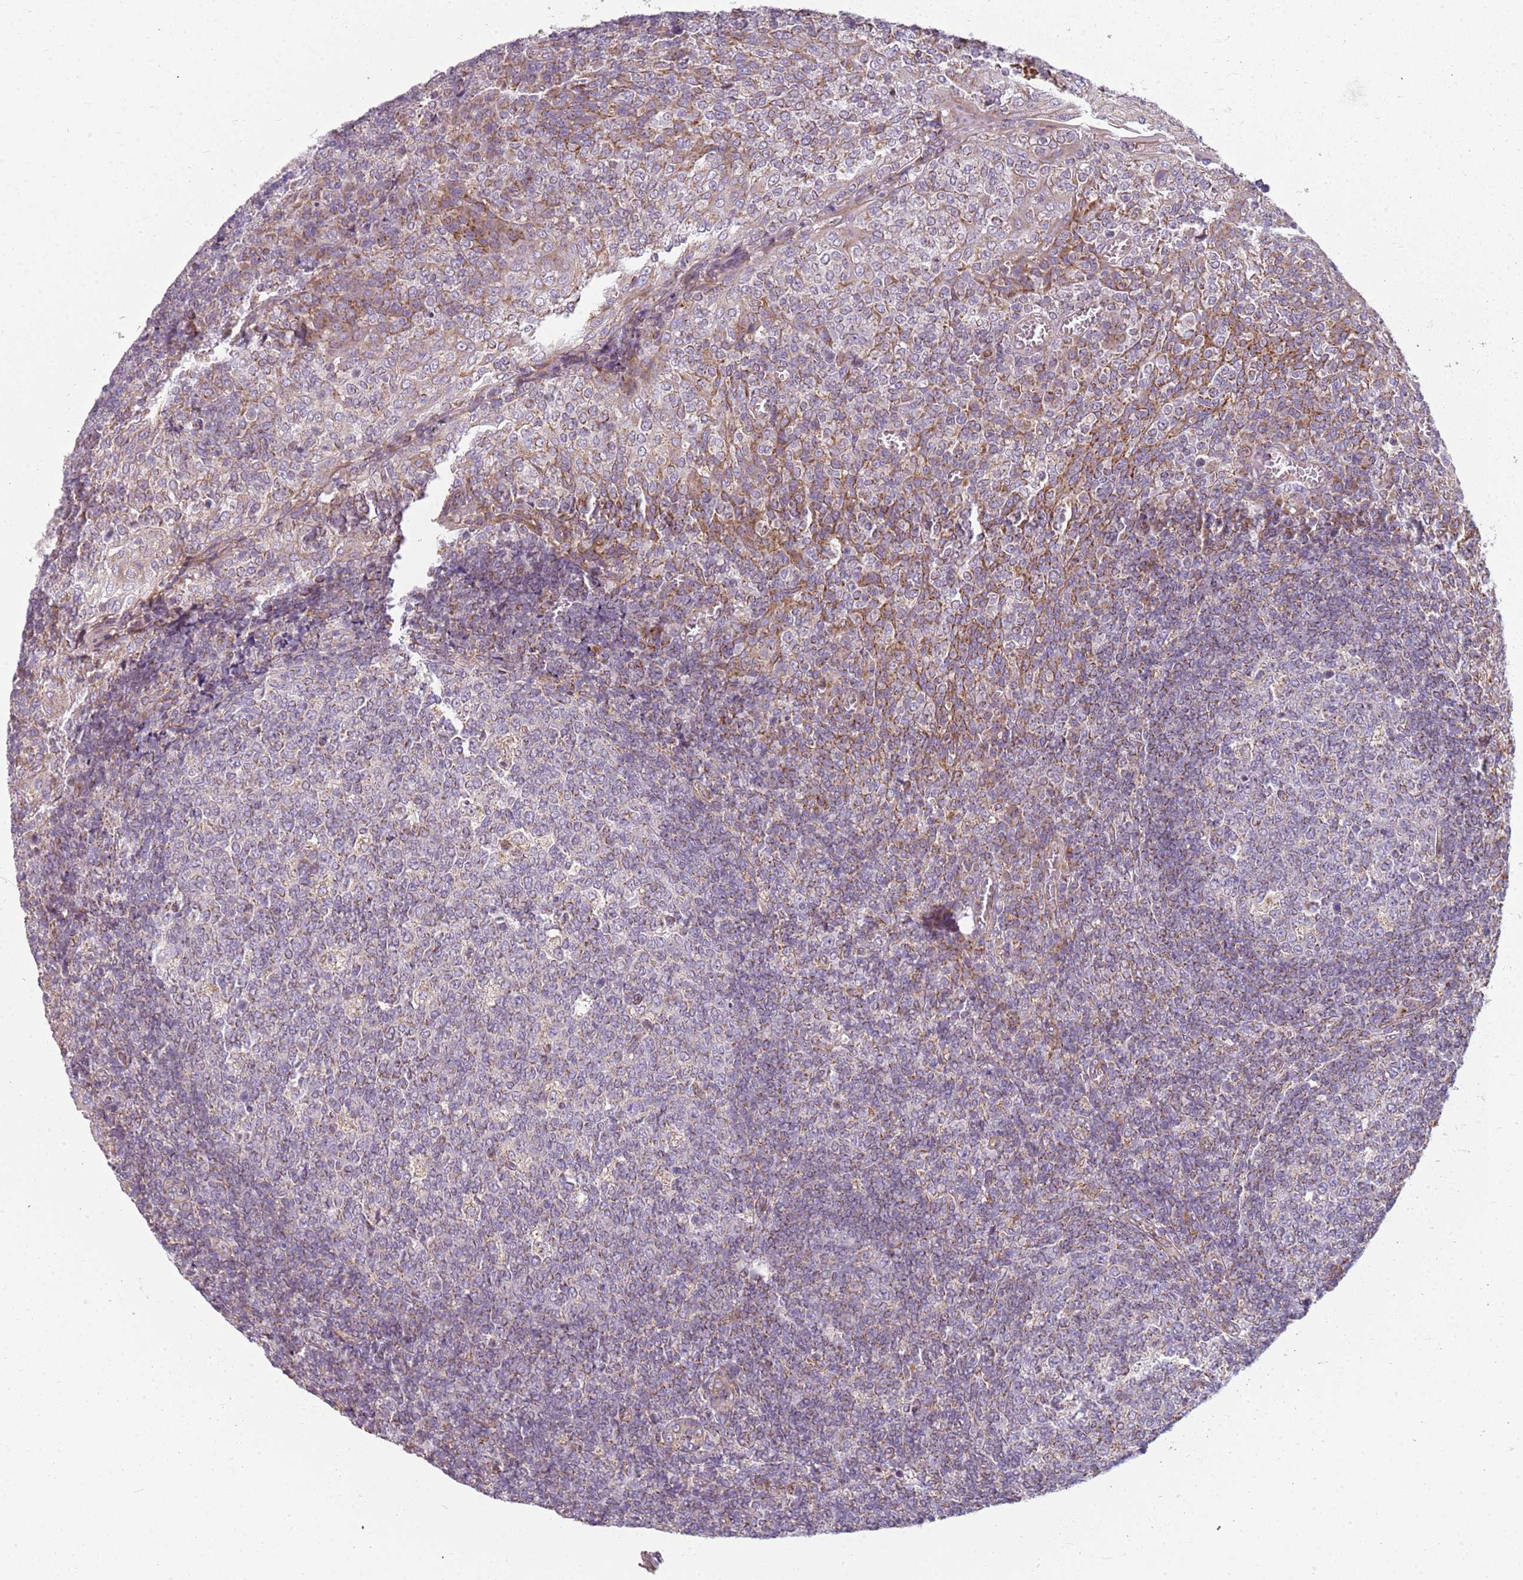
{"staining": {"intensity": "weak", "quantity": "<25%", "location": "cytoplasmic/membranous"}, "tissue": "tonsil", "cell_type": "Germinal center cells", "image_type": "normal", "snomed": [{"axis": "morphology", "description": "Normal tissue, NOS"}, {"axis": "topography", "description": "Tonsil"}], "caption": "High power microscopy histopathology image of an IHC histopathology image of unremarkable tonsil, revealing no significant staining in germinal center cells. (Stains: DAB (3,3'-diaminobenzidine) IHC with hematoxylin counter stain, Microscopy: brightfield microscopy at high magnification).", "gene": "TMEM200C", "patient": {"sex": "female", "age": 19}}